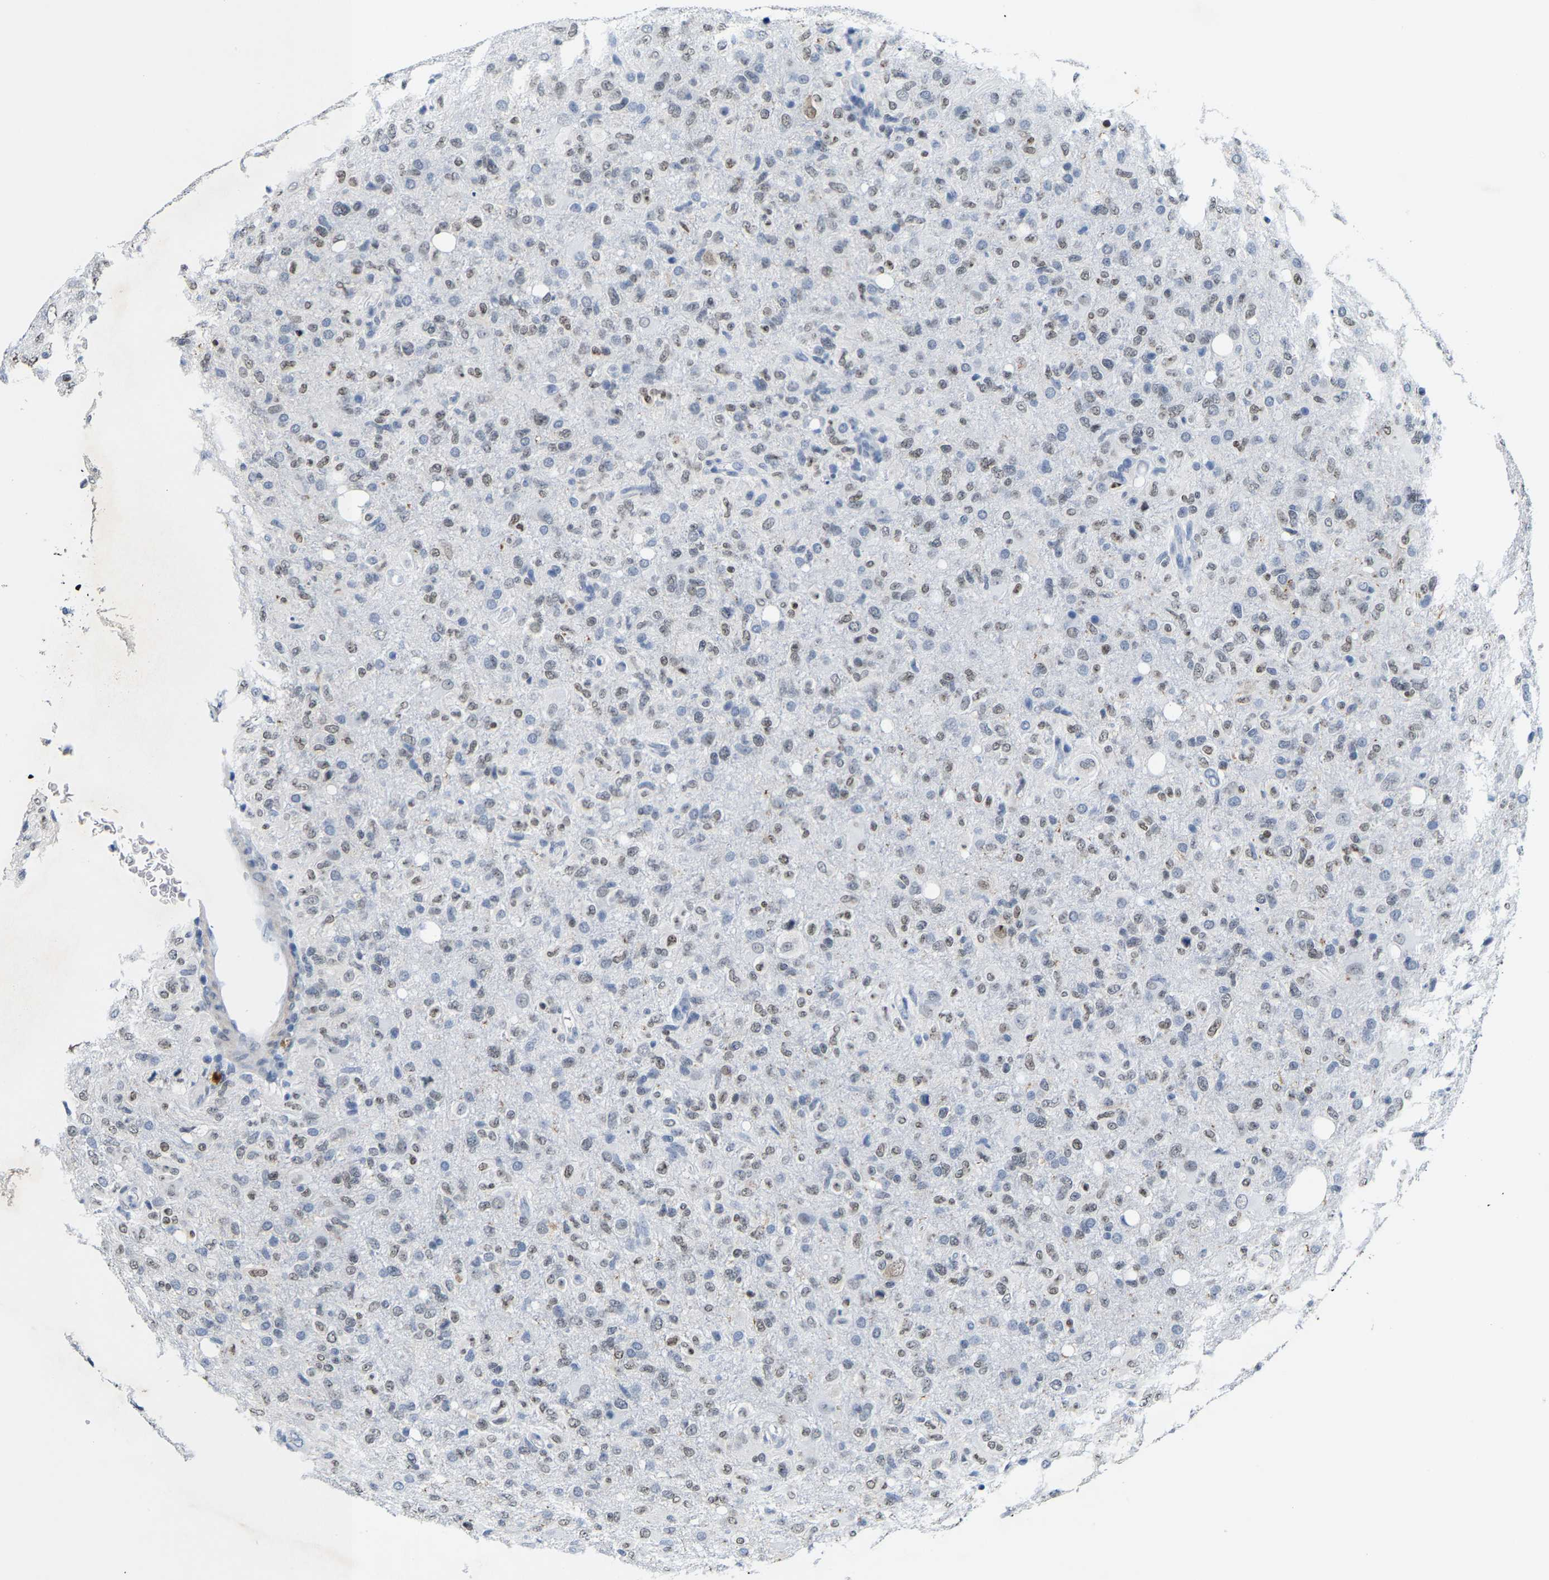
{"staining": {"intensity": "weak", "quantity": "25%-75%", "location": "nuclear"}, "tissue": "glioma", "cell_type": "Tumor cells", "image_type": "cancer", "snomed": [{"axis": "morphology", "description": "Glioma, malignant, High grade"}, {"axis": "topography", "description": "Brain"}], "caption": "Brown immunohistochemical staining in glioma exhibits weak nuclear expression in about 25%-75% of tumor cells. The staining is performed using DAB (3,3'-diaminobenzidine) brown chromogen to label protein expression. The nuclei are counter-stained blue using hematoxylin.", "gene": "SETD1B", "patient": {"sex": "female", "age": 57}}